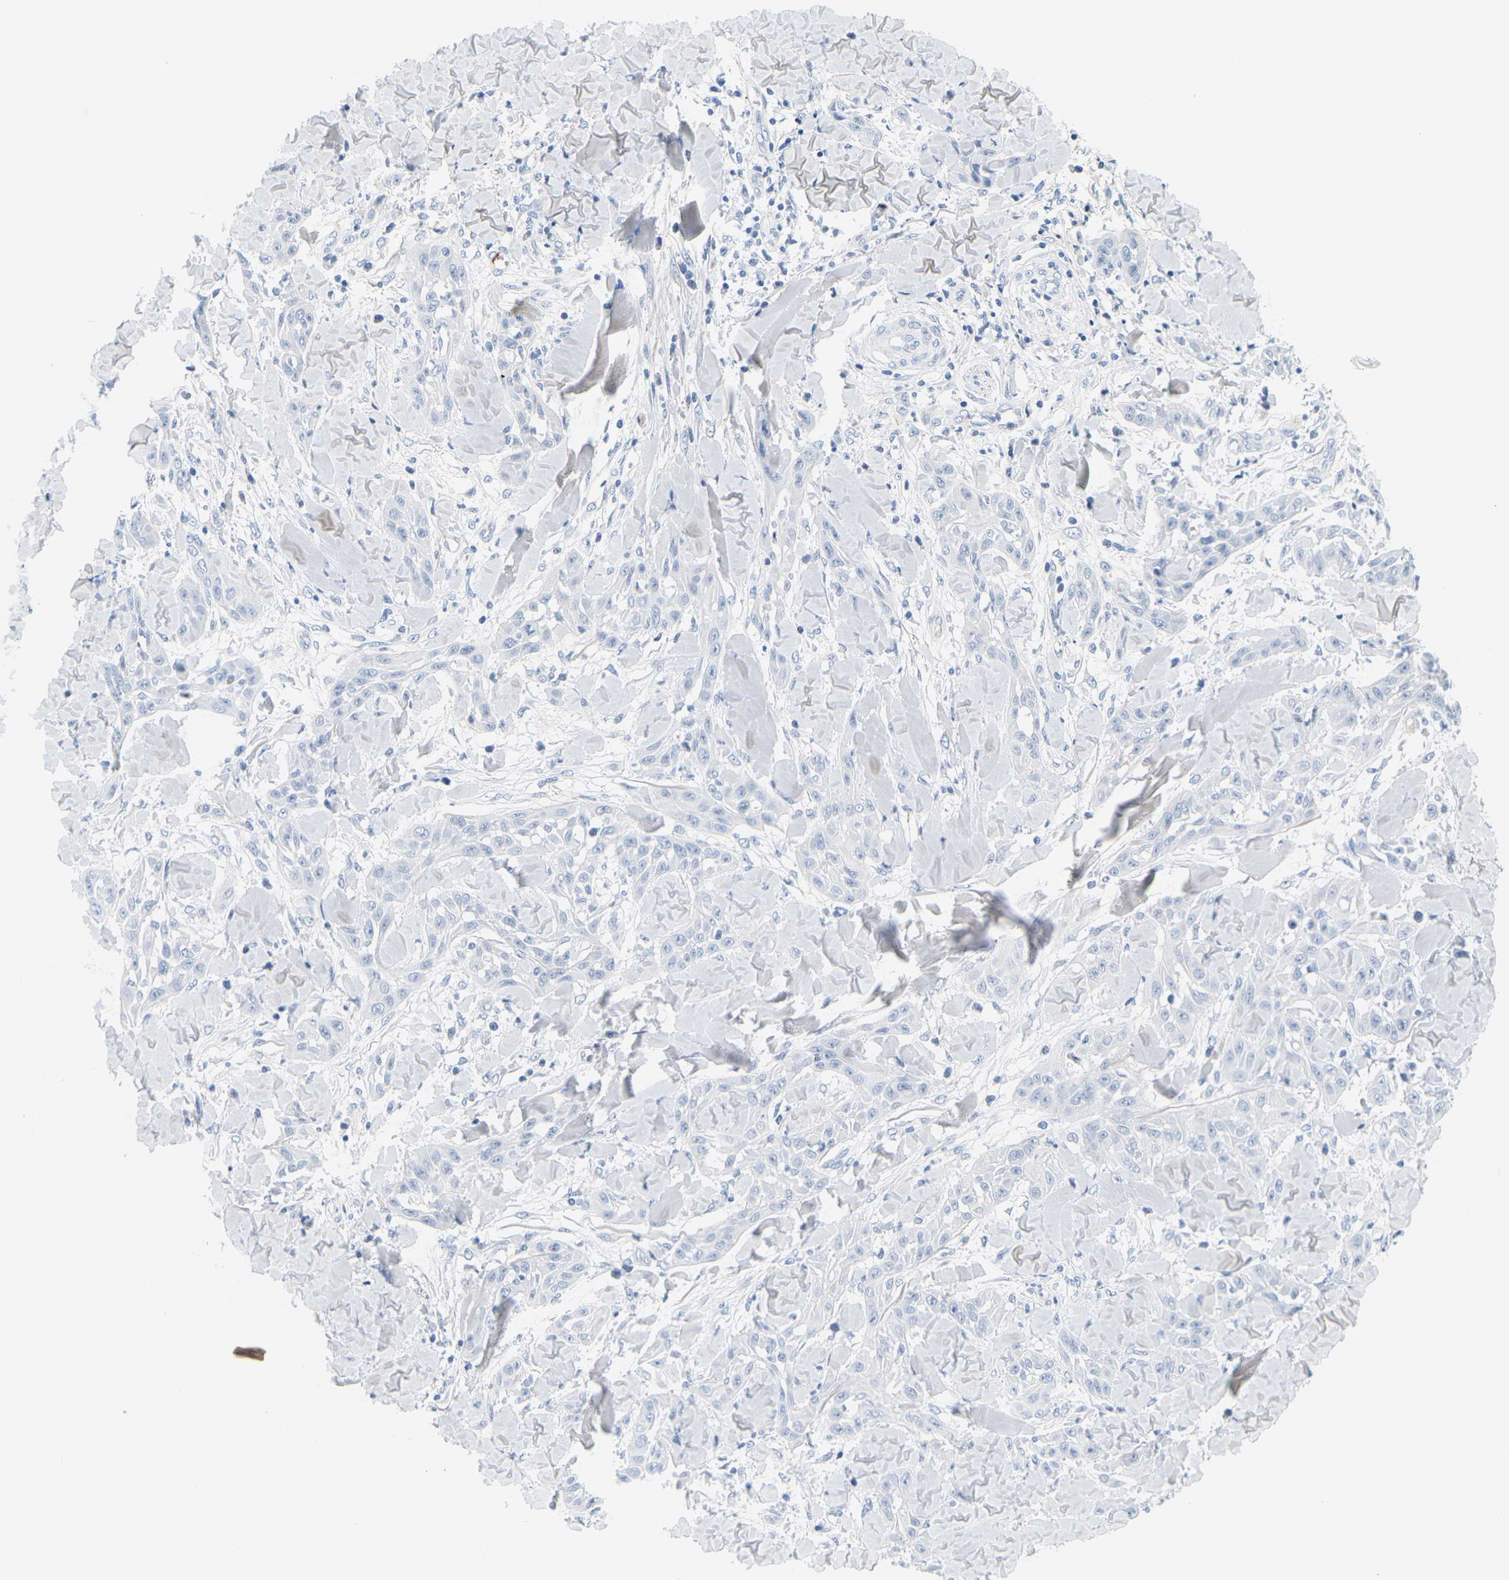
{"staining": {"intensity": "negative", "quantity": "none", "location": "none"}, "tissue": "skin cancer", "cell_type": "Tumor cells", "image_type": "cancer", "snomed": [{"axis": "morphology", "description": "Squamous cell carcinoma, NOS"}, {"axis": "topography", "description": "Skin"}], "caption": "Skin squamous cell carcinoma was stained to show a protein in brown. There is no significant expression in tumor cells.", "gene": "APOB", "patient": {"sex": "male", "age": 24}}